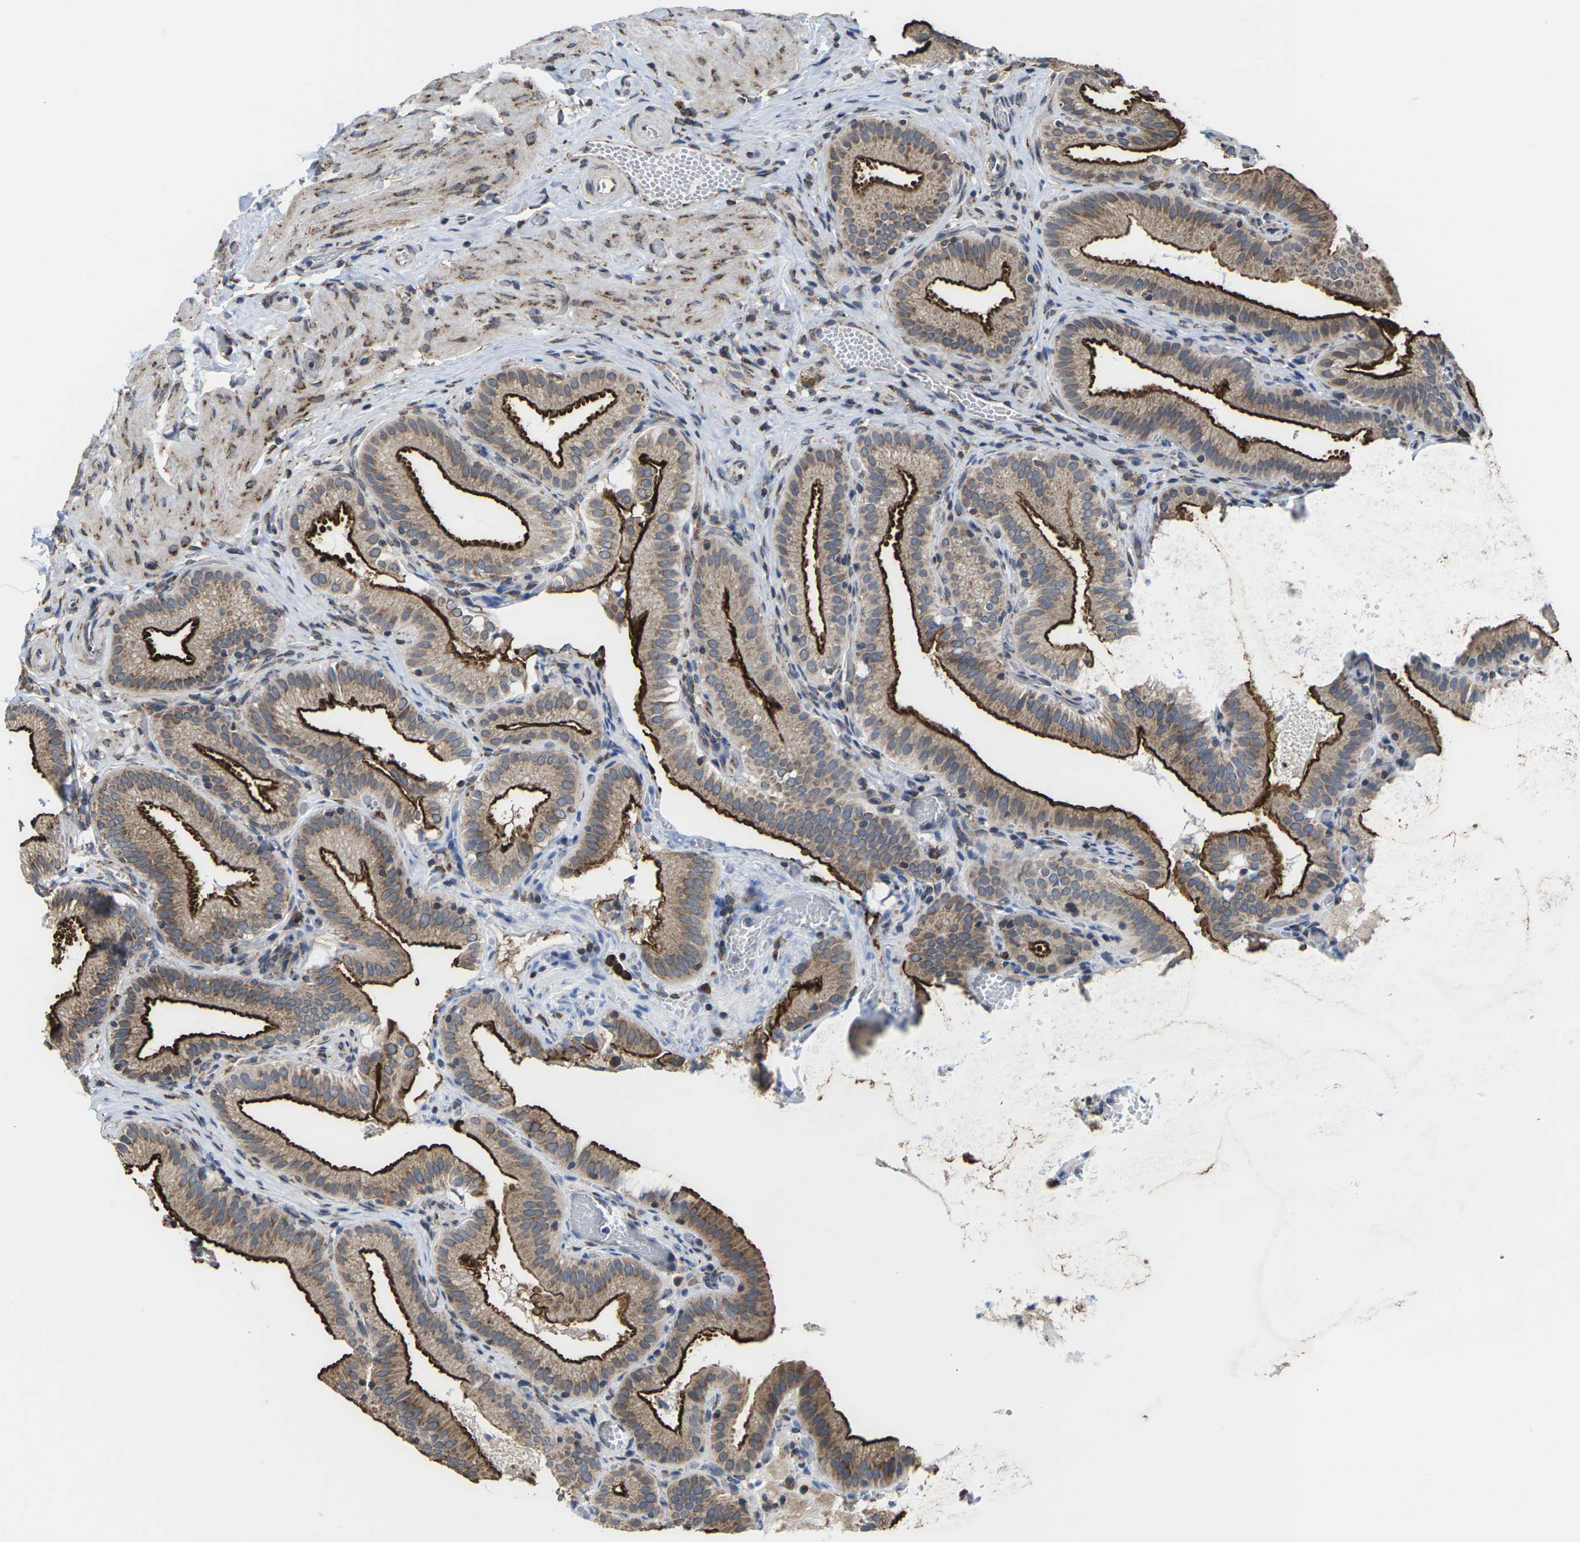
{"staining": {"intensity": "strong", "quantity": ">75%", "location": "cytoplasmic/membranous"}, "tissue": "gallbladder", "cell_type": "Glandular cells", "image_type": "normal", "snomed": [{"axis": "morphology", "description": "Normal tissue, NOS"}, {"axis": "topography", "description": "Gallbladder"}], "caption": "Immunohistochemistry histopathology image of benign gallbladder stained for a protein (brown), which demonstrates high levels of strong cytoplasmic/membranous staining in approximately >75% of glandular cells.", "gene": "PDZK1IP1", "patient": {"sex": "male", "age": 54}}